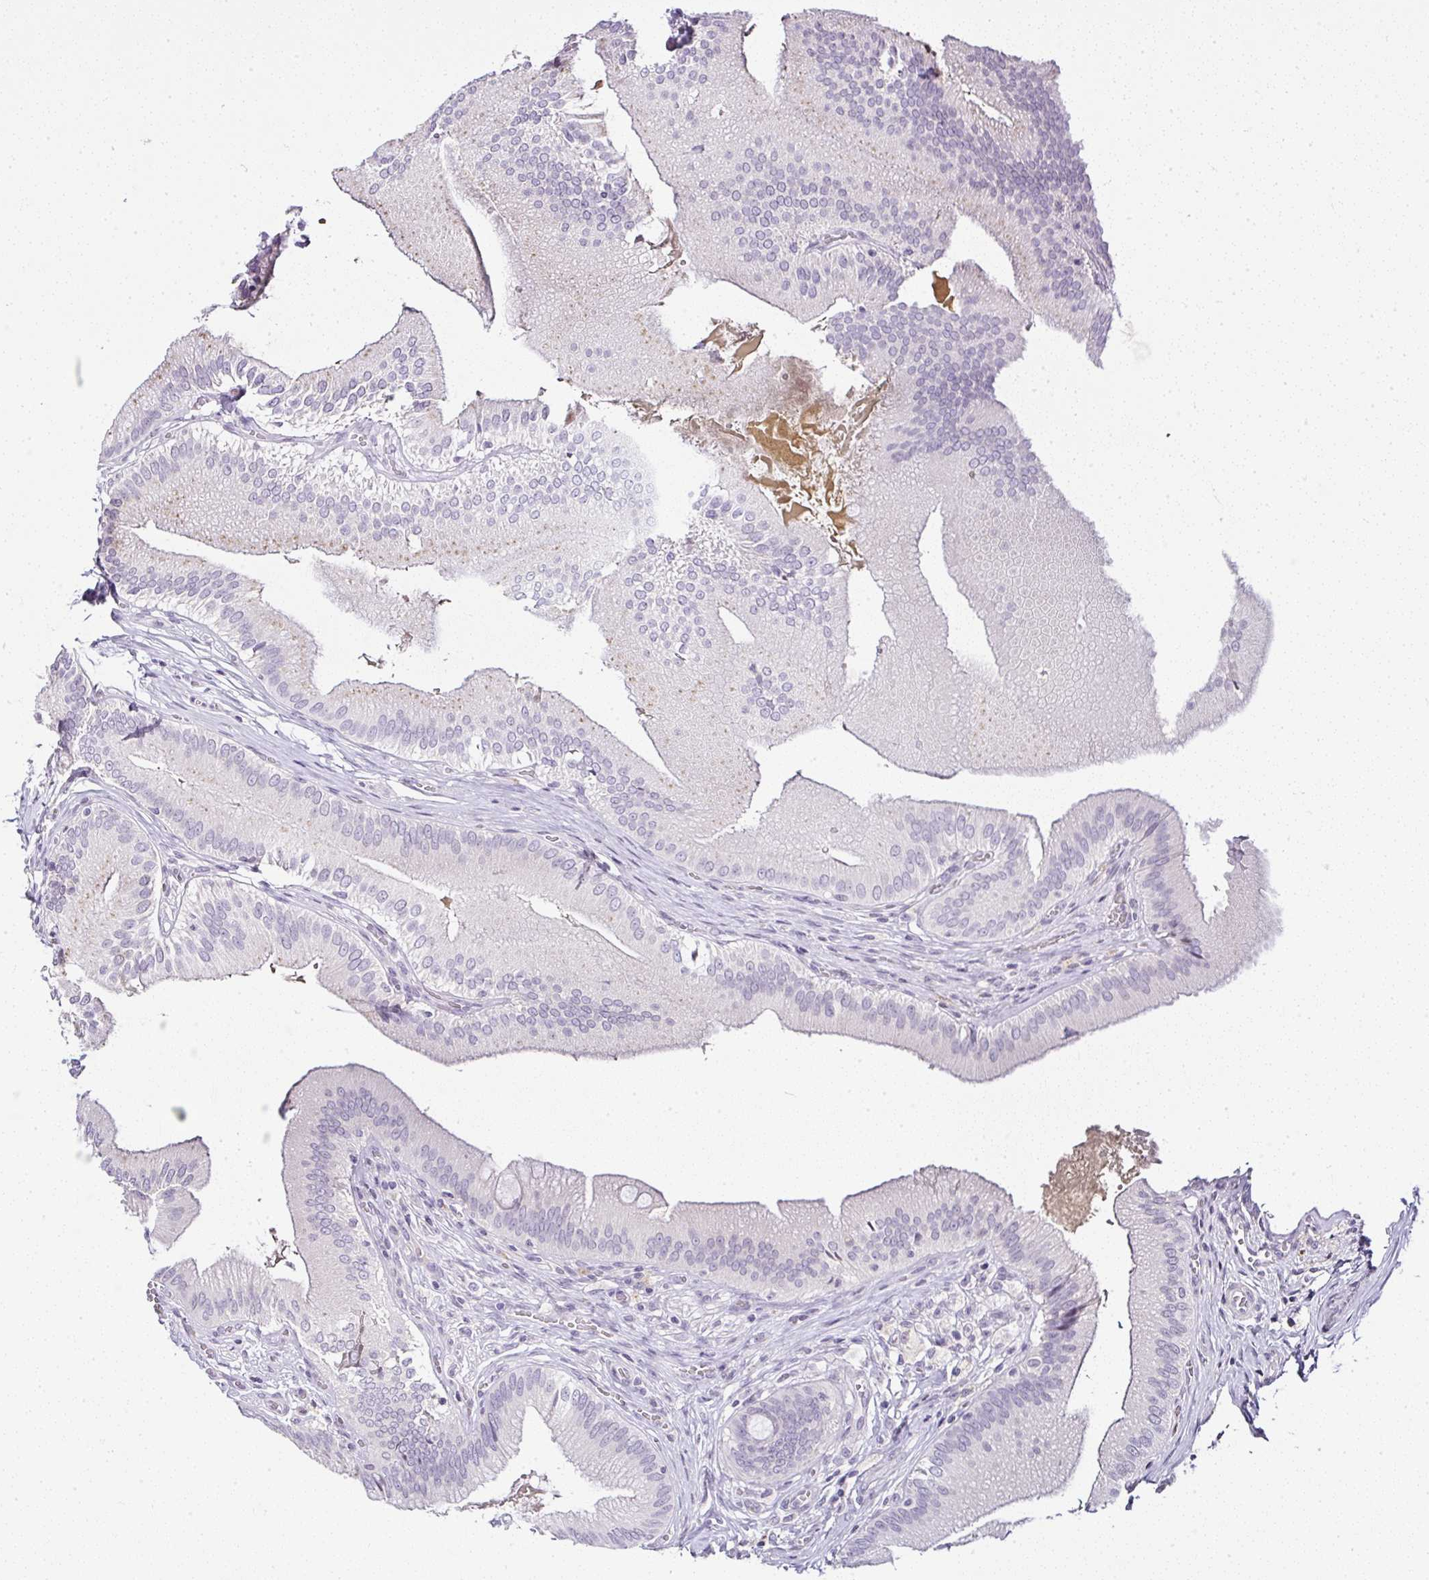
{"staining": {"intensity": "negative", "quantity": "none", "location": "none"}, "tissue": "gallbladder", "cell_type": "Glandular cells", "image_type": "normal", "snomed": [{"axis": "morphology", "description": "Normal tissue, NOS"}, {"axis": "topography", "description": "Gallbladder"}], "caption": "The immunohistochemistry micrograph has no significant expression in glandular cells of gallbladder.", "gene": "SERPINB3", "patient": {"sex": "male", "age": 17}}